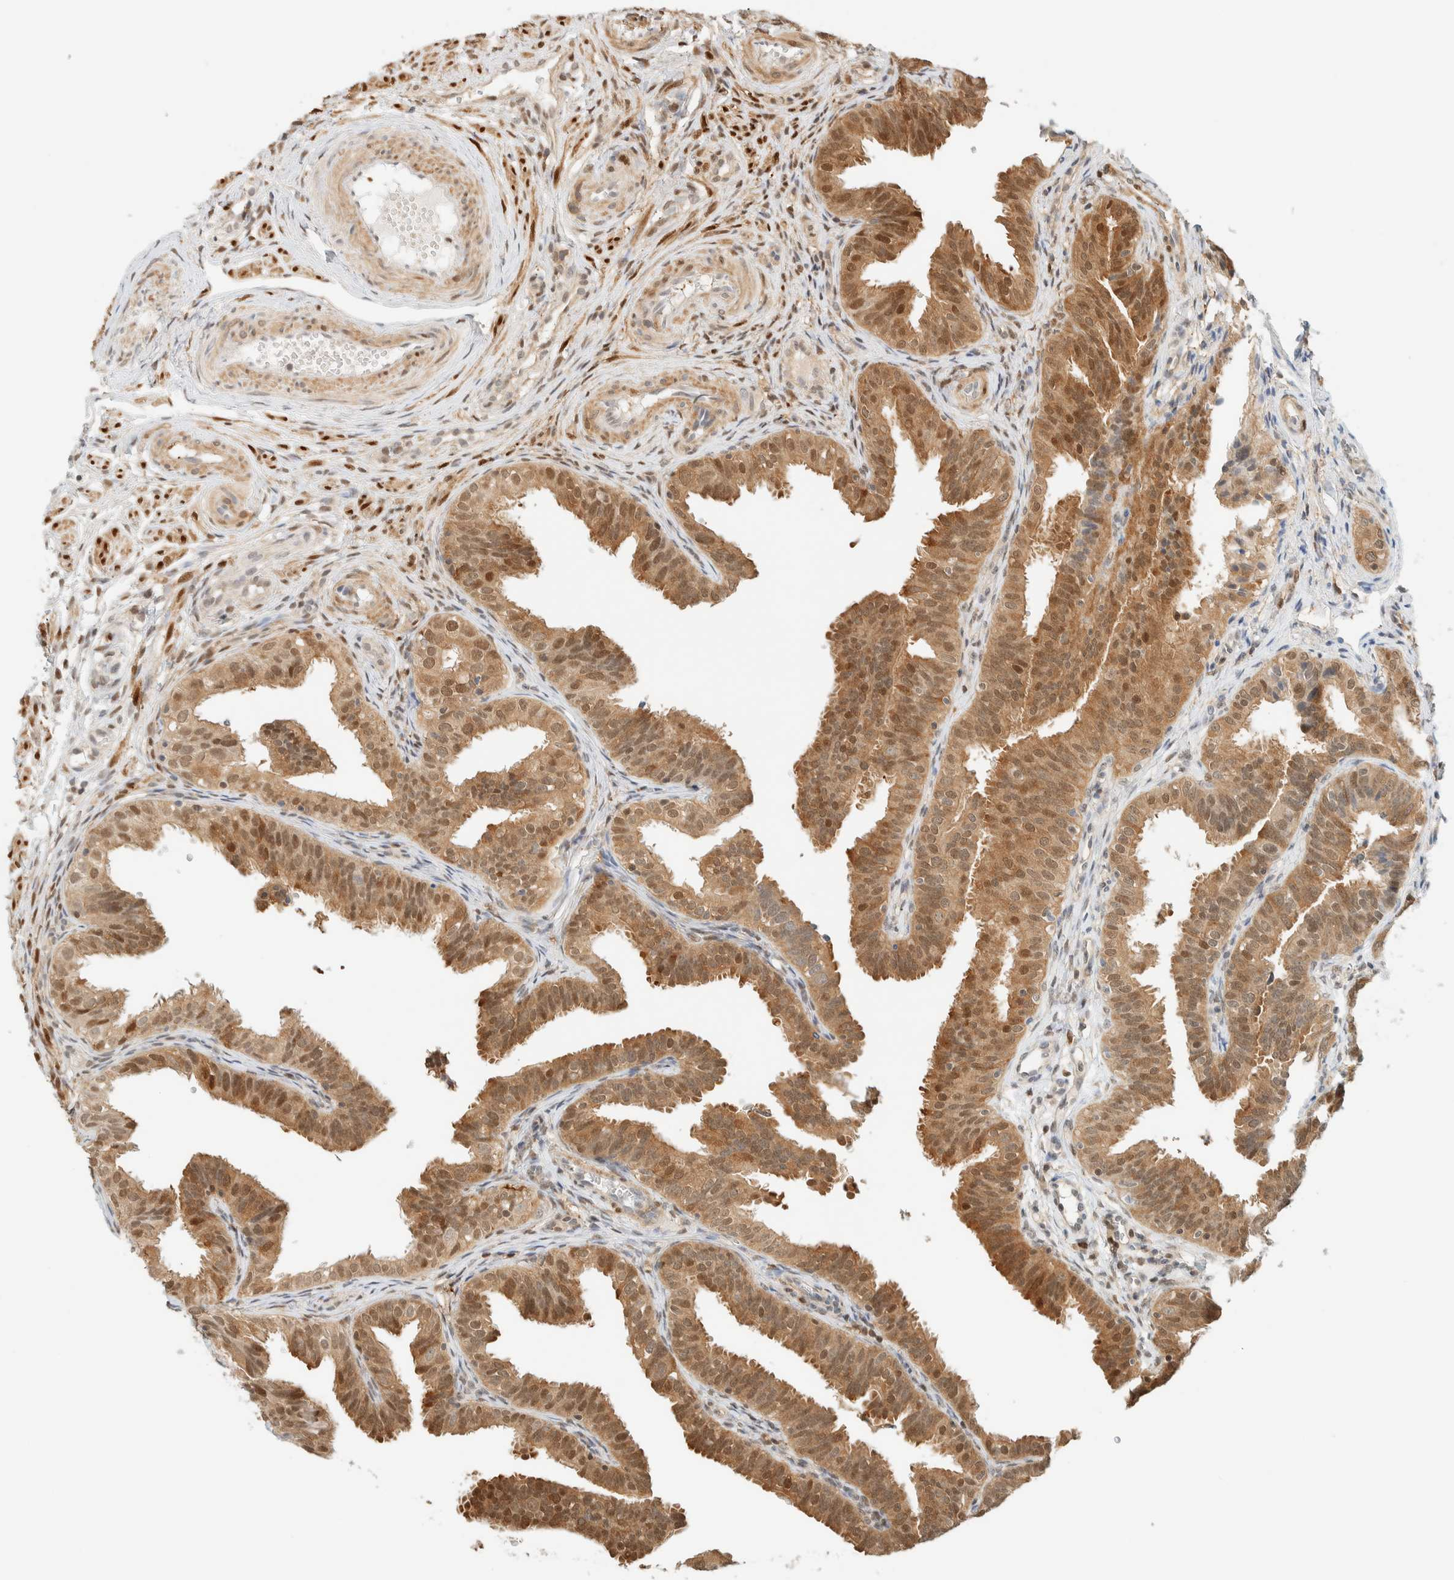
{"staining": {"intensity": "moderate", "quantity": ">75%", "location": "cytoplasmic/membranous,nuclear"}, "tissue": "fallopian tube", "cell_type": "Glandular cells", "image_type": "normal", "snomed": [{"axis": "morphology", "description": "Normal tissue, NOS"}, {"axis": "topography", "description": "Fallopian tube"}], "caption": "Fallopian tube stained with immunohistochemistry (IHC) reveals moderate cytoplasmic/membranous,nuclear staining in approximately >75% of glandular cells. (DAB (3,3'-diaminobenzidine) IHC with brightfield microscopy, high magnification).", "gene": "ZBTB37", "patient": {"sex": "female", "age": 35}}